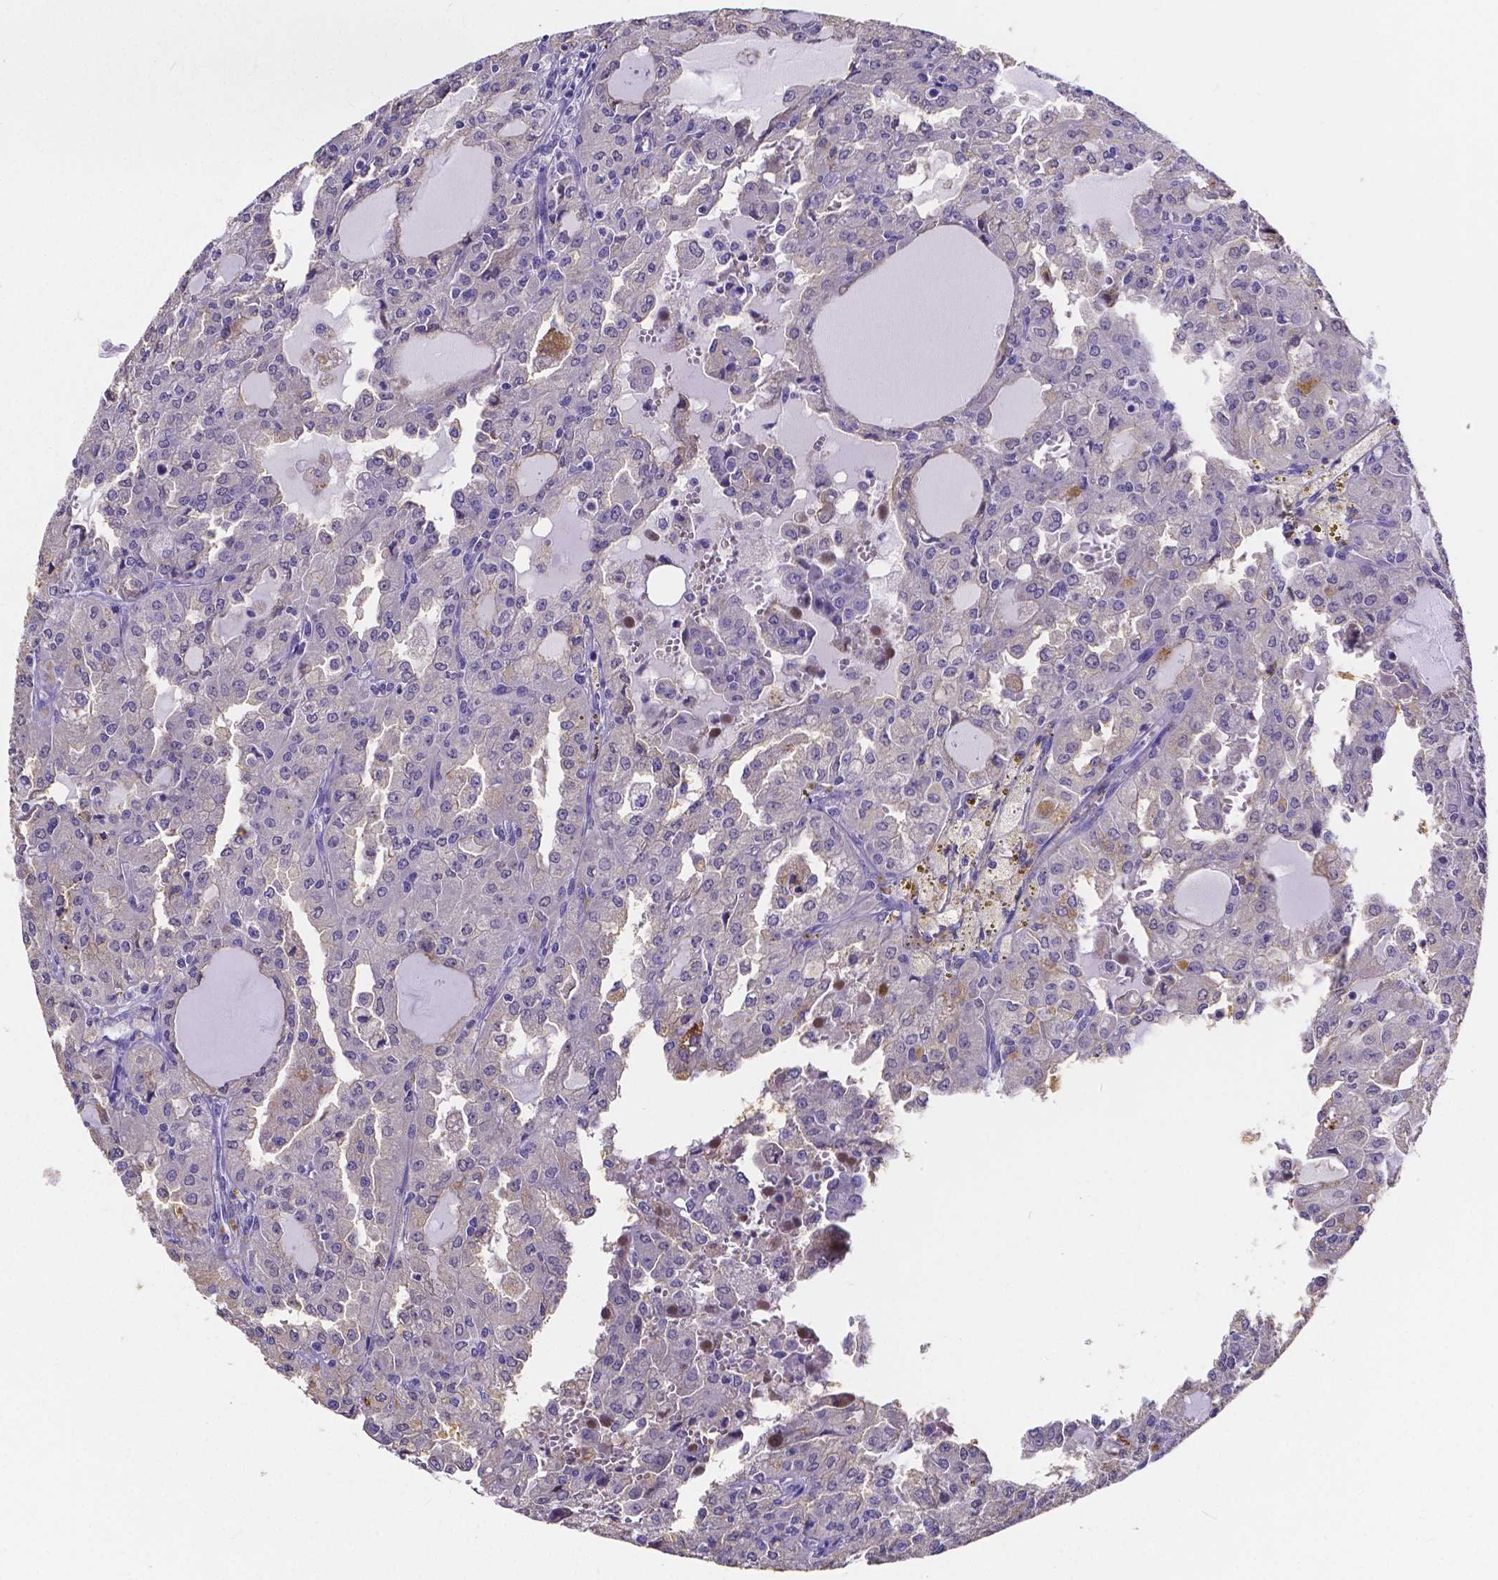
{"staining": {"intensity": "negative", "quantity": "none", "location": "none"}, "tissue": "head and neck cancer", "cell_type": "Tumor cells", "image_type": "cancer", "snomed": [{"axis": "morphology", "description": "Adenocarcinoma, NOS"}, {"axis": "topography", "description": "Head-Neck"}], "caption": "Micrograph shows no protein expression in tumor cells of head and neck cancer tissue.", "gene": "ATP6V1D", "patient": {"sex": "male", "age": 64}}